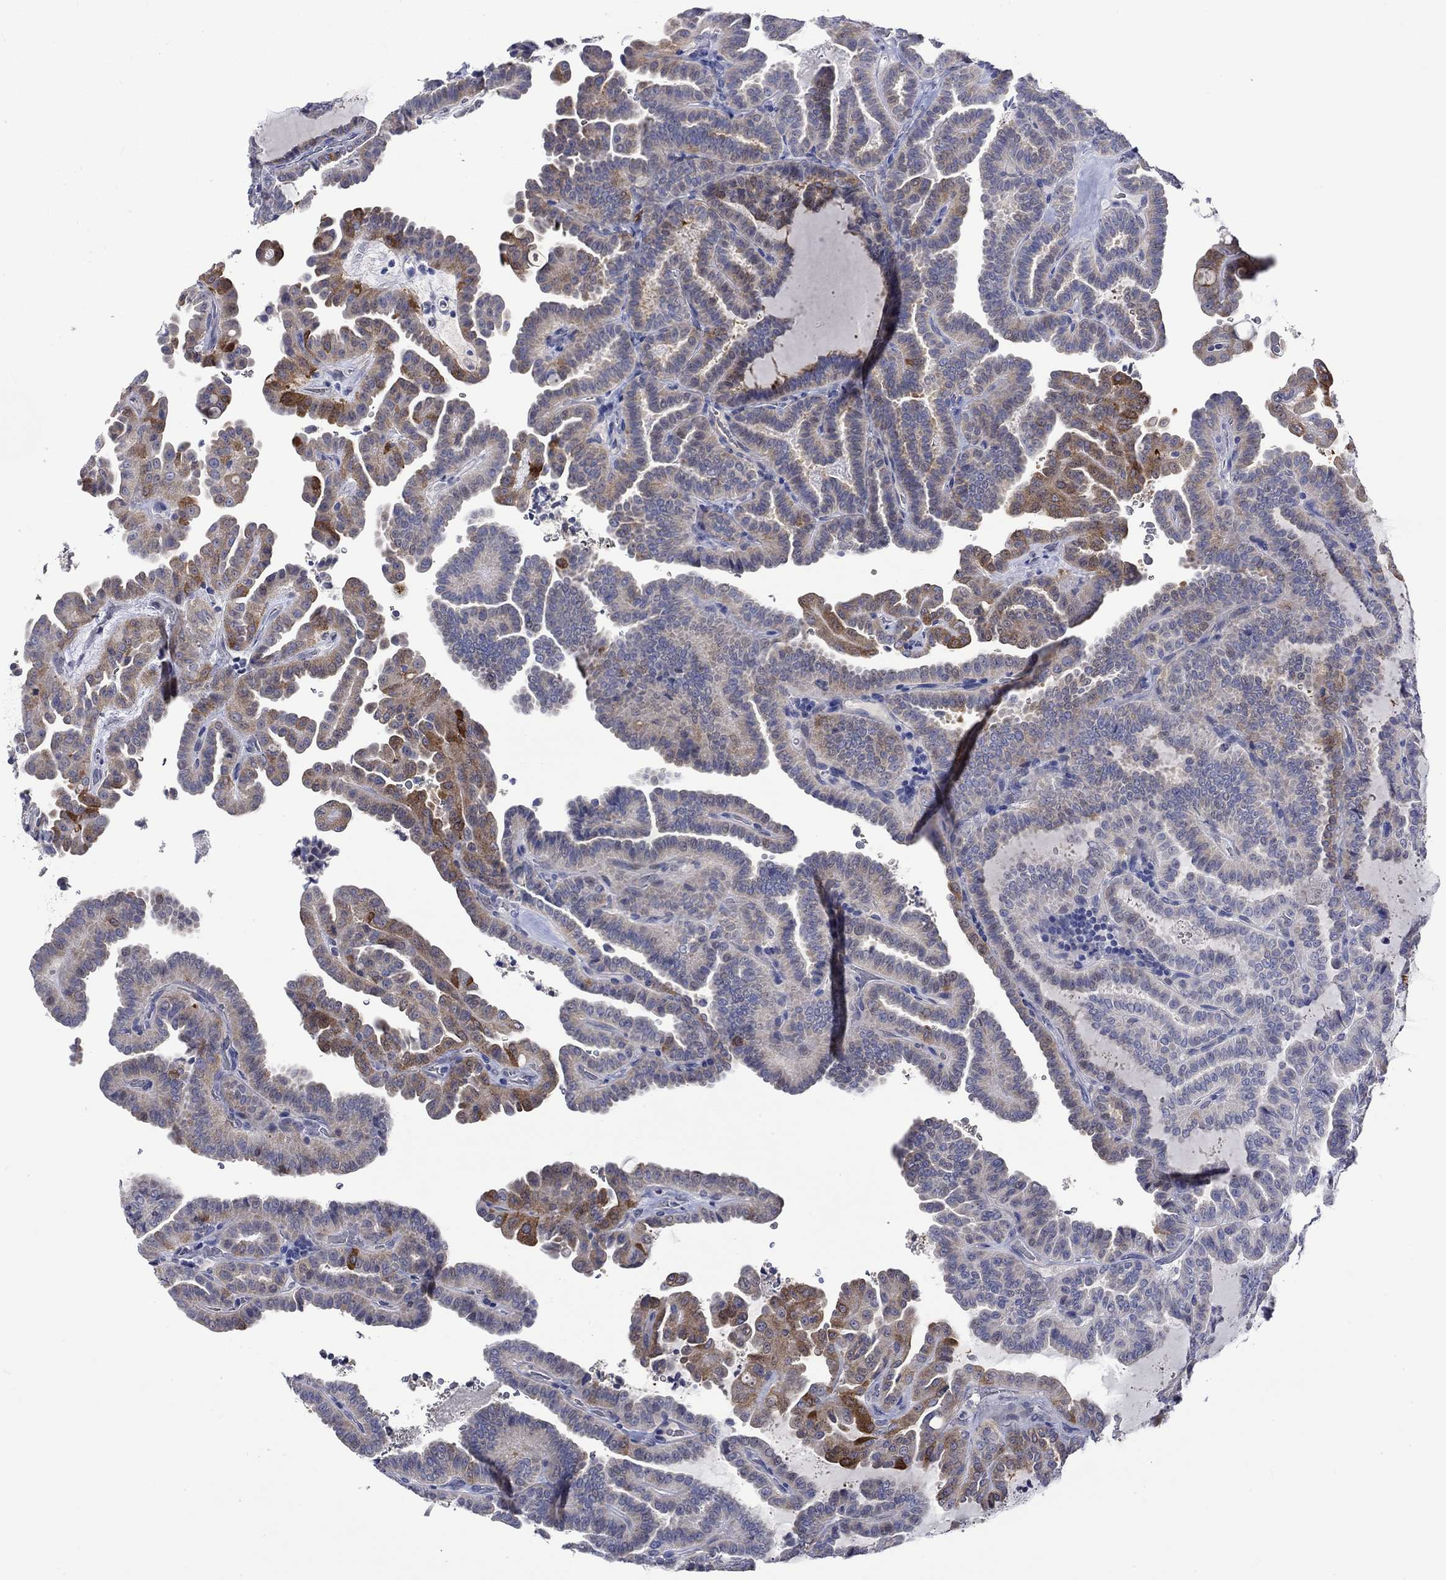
{"staining": {"intensity": "strong", "quantity": "<25%", "location": "cytoplasmic/membranous"}, "tissue": "thyroid cancer", "cell_type": "Tumor cells", "image_type": "cancer", "snomed": [{"axis": "morphology", "description": "Papillary adenocarcinoma, NOS"}, {"axis": "topography", "description": "Thyroid gland"}], "caption": "An immunohistochemistry photomicrograph of tumor tissue is shown. Protein staining in brown shows strong cytoplasmic/membranous positivity in thyroid cancer (papillary adenocarcinoma) within tumor cells. (brown staining indicates protein expression, while blue staining denotes nuclei).", "gene": "CRYAB", "patient": {"sex": "female", "age": 39}}